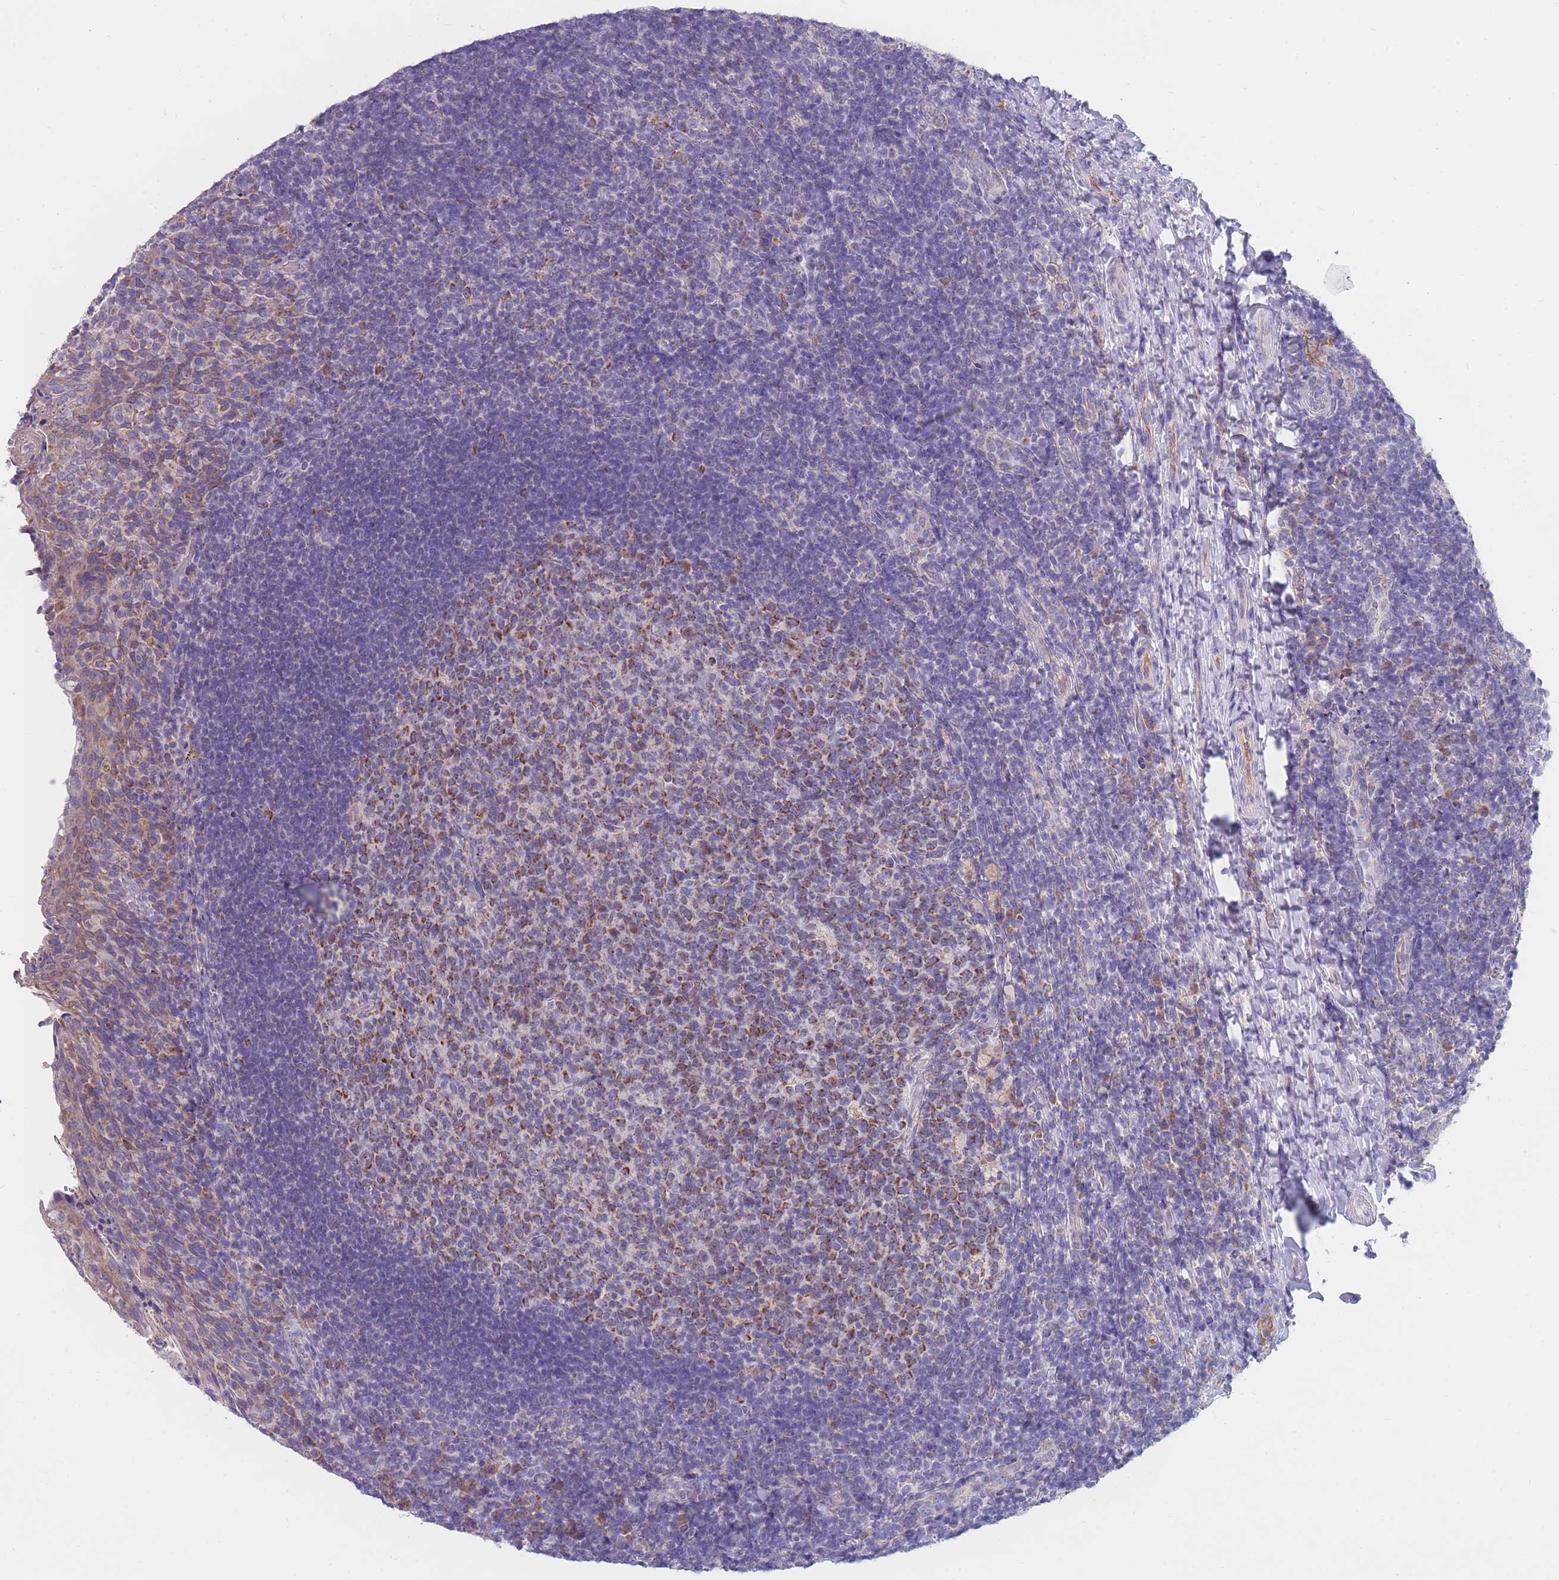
{"staining": {"intensity": "moderate", "quantity": ">75%", "location": "cytoplasmic/membranous"}, "tissue": "tonsil", "cell_type": "Germinal center cells", "image_type": "normal", "snomed": [{"axis": "morphology", "description": "Normal tissue, NOS"}, {"axis": "topography", "description": "Tonsil"}], "caption": "Immunohistochemical staining of normal tonsil demonstrates medium levels of moderate cytoplasmic/membranous staining in about >75% of germinal center cells. (Stains: DAB in brown, nuclei in blue, Microscopy: brightfield microscopy at high magnification).", "gene": "MRPS14", "patient": {"sex": "female", "age": 10}}